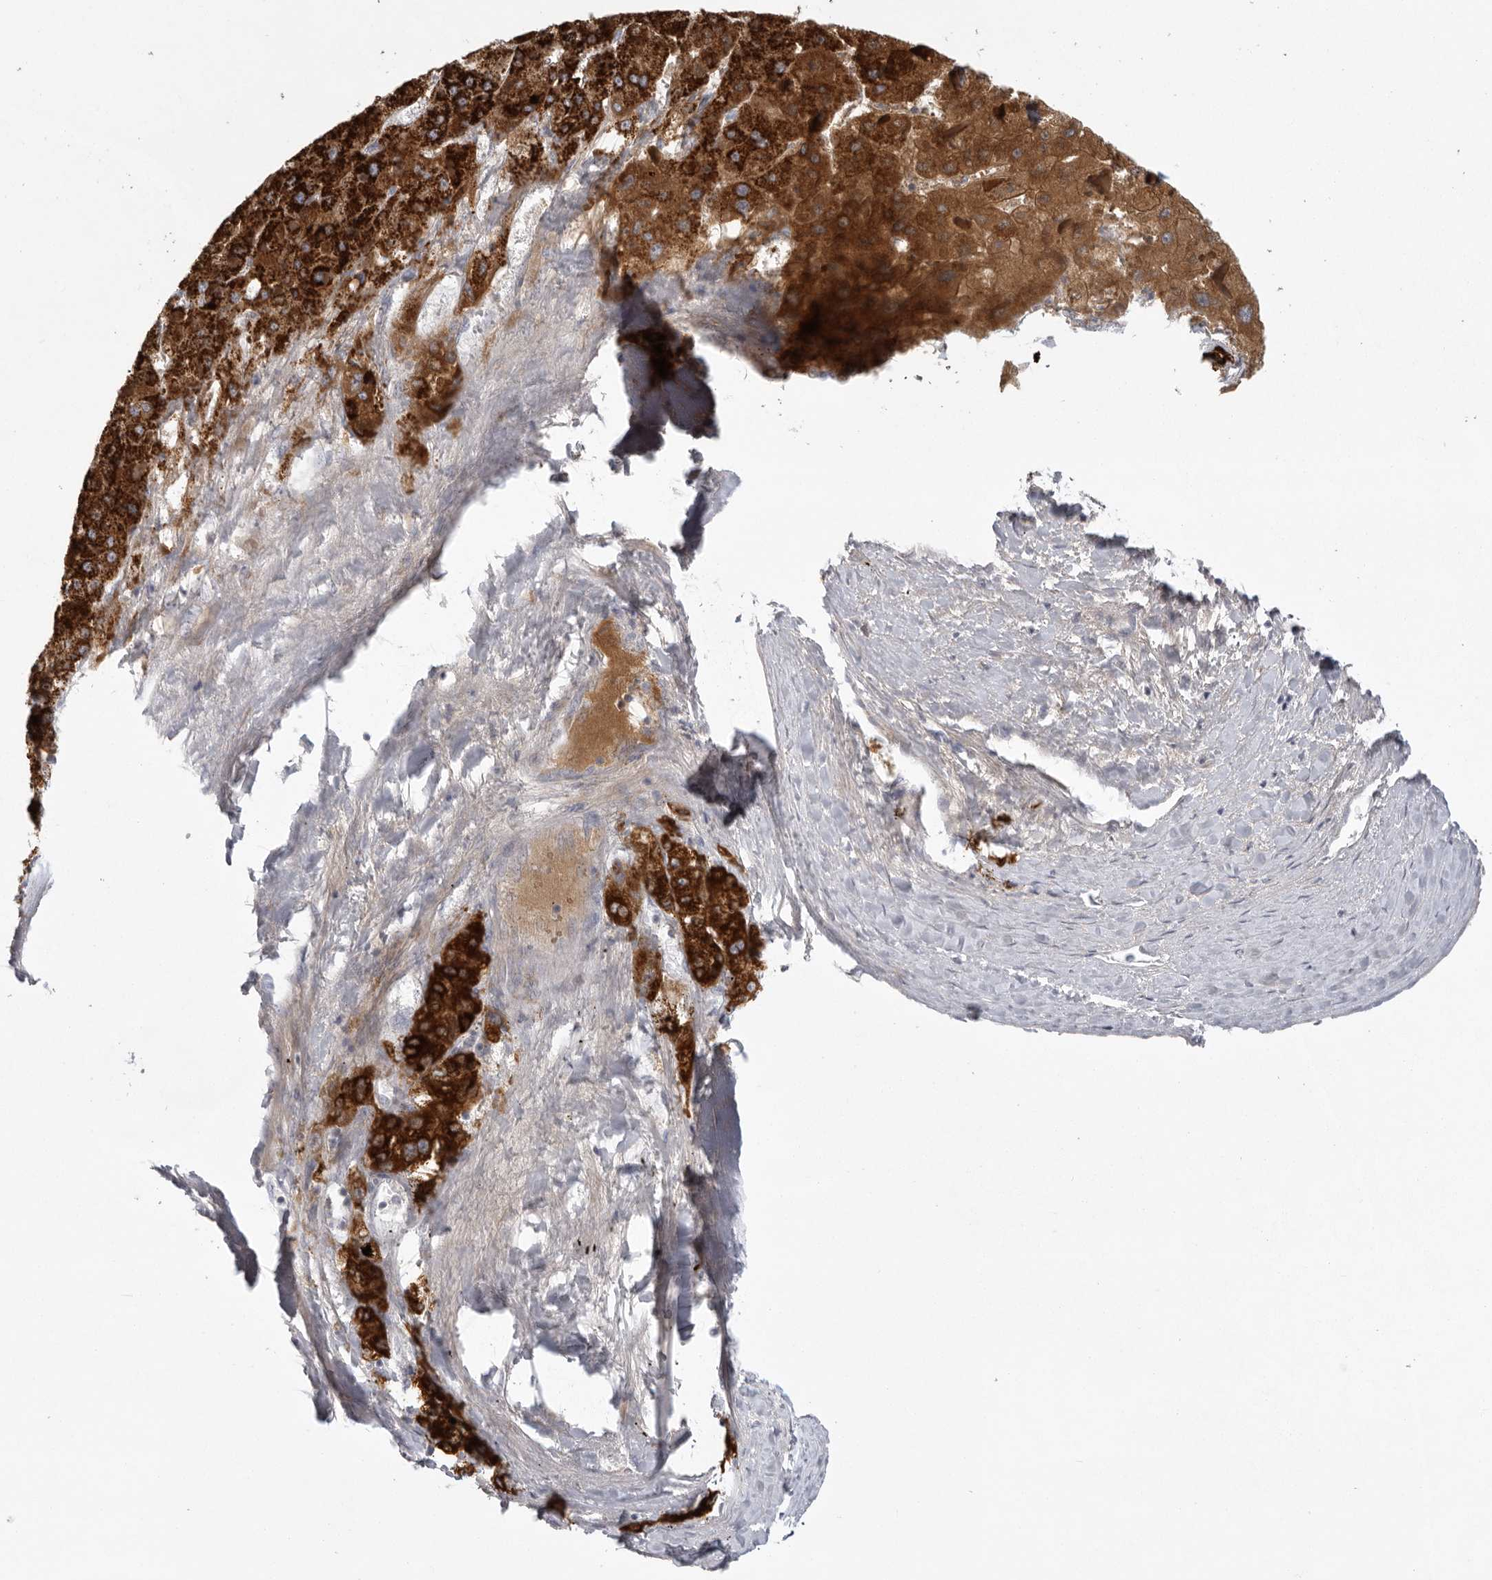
{"staining": {"intensity": "strong", "quantity": ">75%", "location": "cytoplasmic/membranous"}, "tissue": "liver cancer", "cell_type": "Tumor cells", "image_type": "cancer", "snomed": [{"axis": "morphology", "description": "Carcinoma, Hepatocellular, NOS"}, {"axis": "topography", "description": "Liver"}], "caption": "Tumor cells exhibit high levels of strong cytoplasmic/membranous staining in about >75% of cells in hepatocellular carcinoma (liver).", "gene": "USP24", "patient": {"sex": "female", "age": 73}}